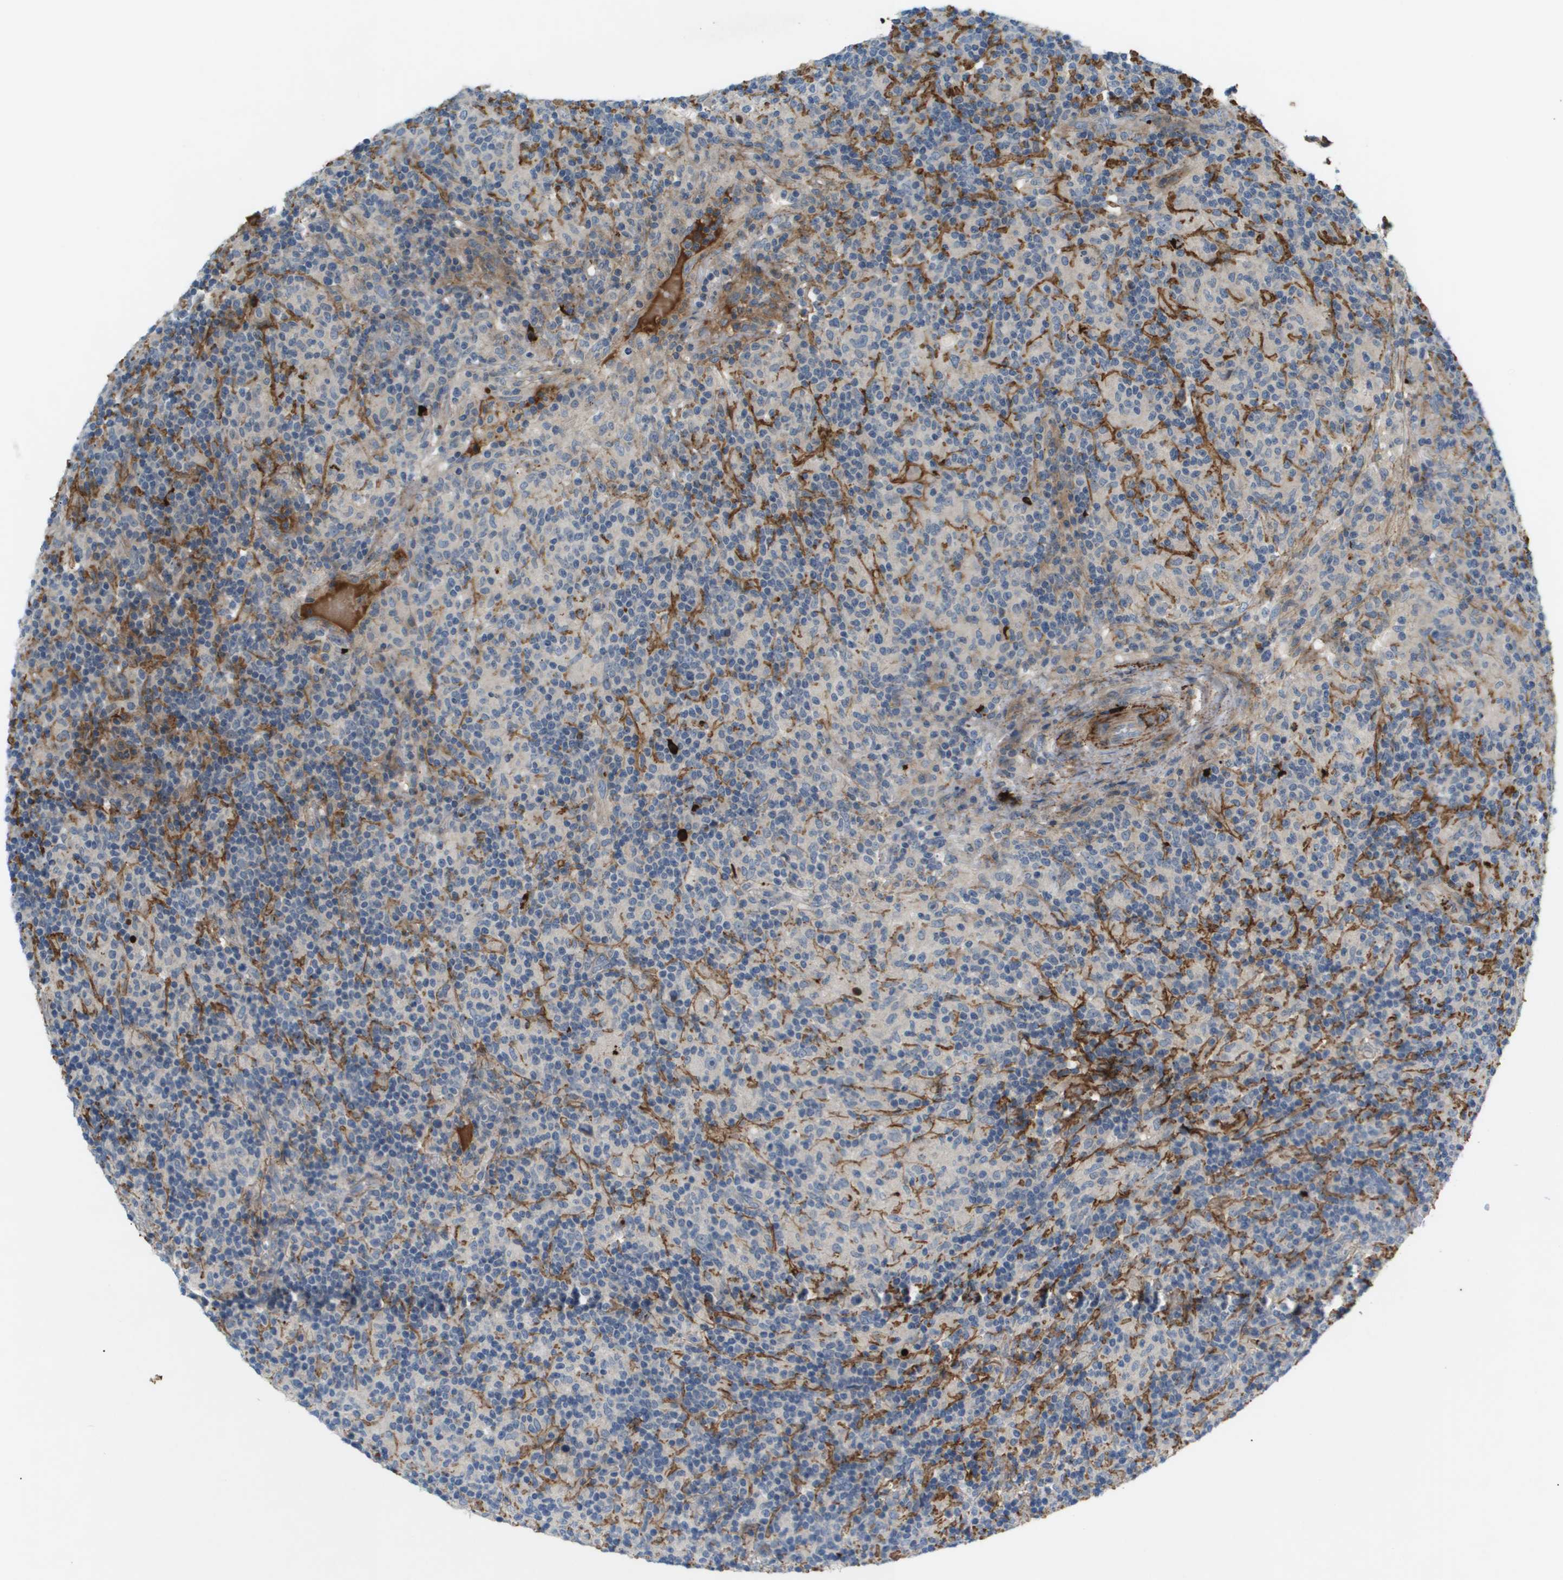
{"staining": {"intensity": "negative", "quantity": "none", "location": "none"}, "tissue": "lymphoma", "cell_type": "Tumor cells", "image_type": "cancer", "snomed": [{"axis": "morphology", "description": "Hodgkin's disease, NOS"}, {"axis": "topography", "description": "Lymph node"}], "caption": "The immunohistochemistry (IHC) image has no significant expression in tumor cells of lymphoma tissue. Brightfield microscopy of immunohistochemistry stained with DAB (brown) and hematoxylin (blue), captured at high magnification.", "gene": "VTN", "patient": {"sex": "male", "age": 70}}